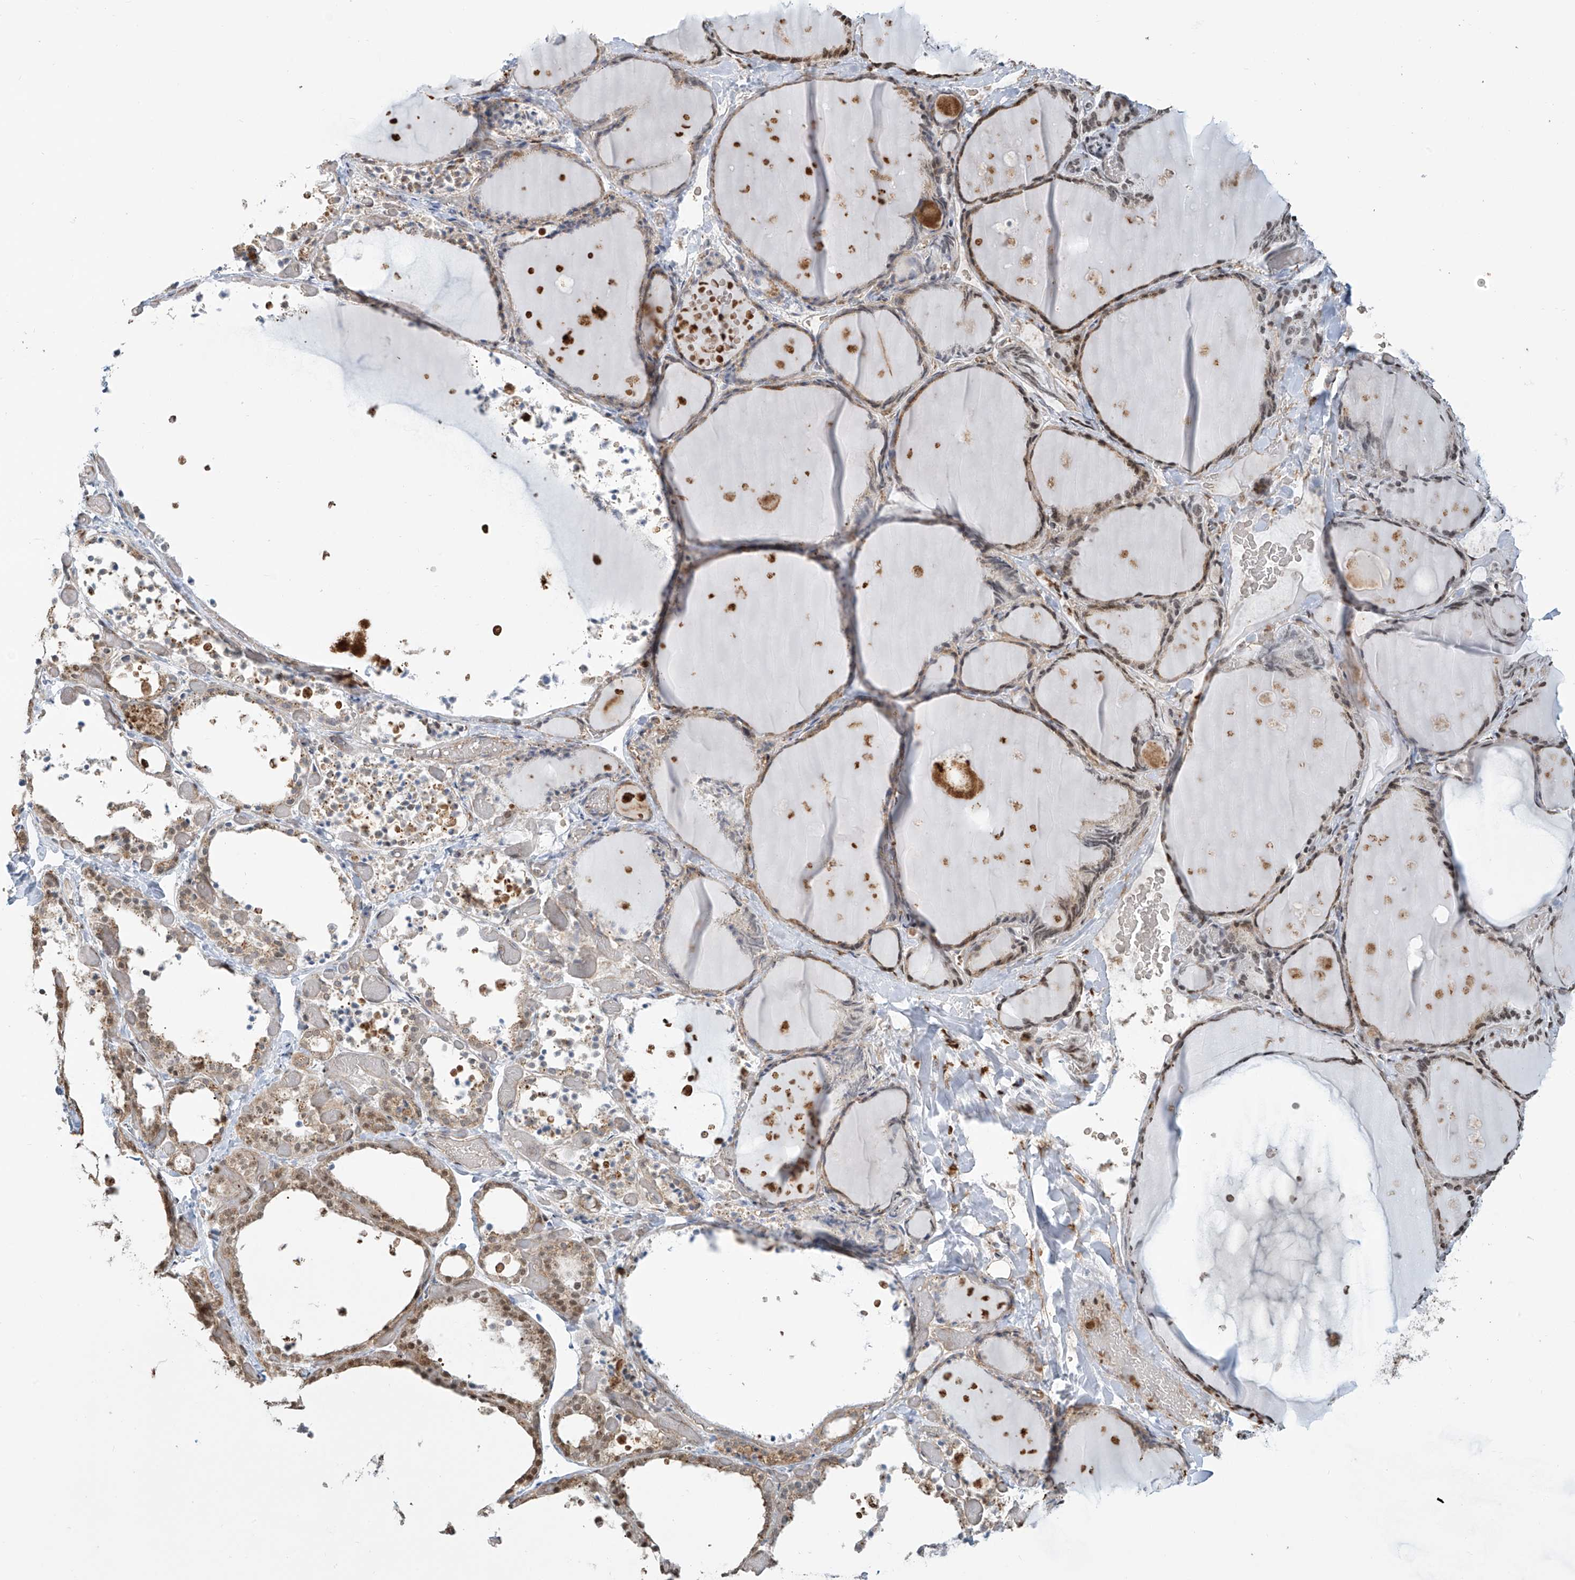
{"staining": {"intensity": "moderate", "quantity": "25%-75%", "location": "cytoplasmic/membranous"}, "tissue": "thyroid gland", "cell_type": "Glandular cells", "image_type": "normal", "snomed": [{"axis": "morphology", "description": "Normal tissue, NOS"}, {"axis": "topography", "description": "Thyroid gland"}], "caption": "Thyroid gland stained with DAB (3,3'-diaminobenzidine) IHC exhibits medium levels of moderate cytoplasmic/membranous expression in about 25%-75% of glandular cells.", "gene": "VMP1", "patient": {"sex": "female", "age": 44}}